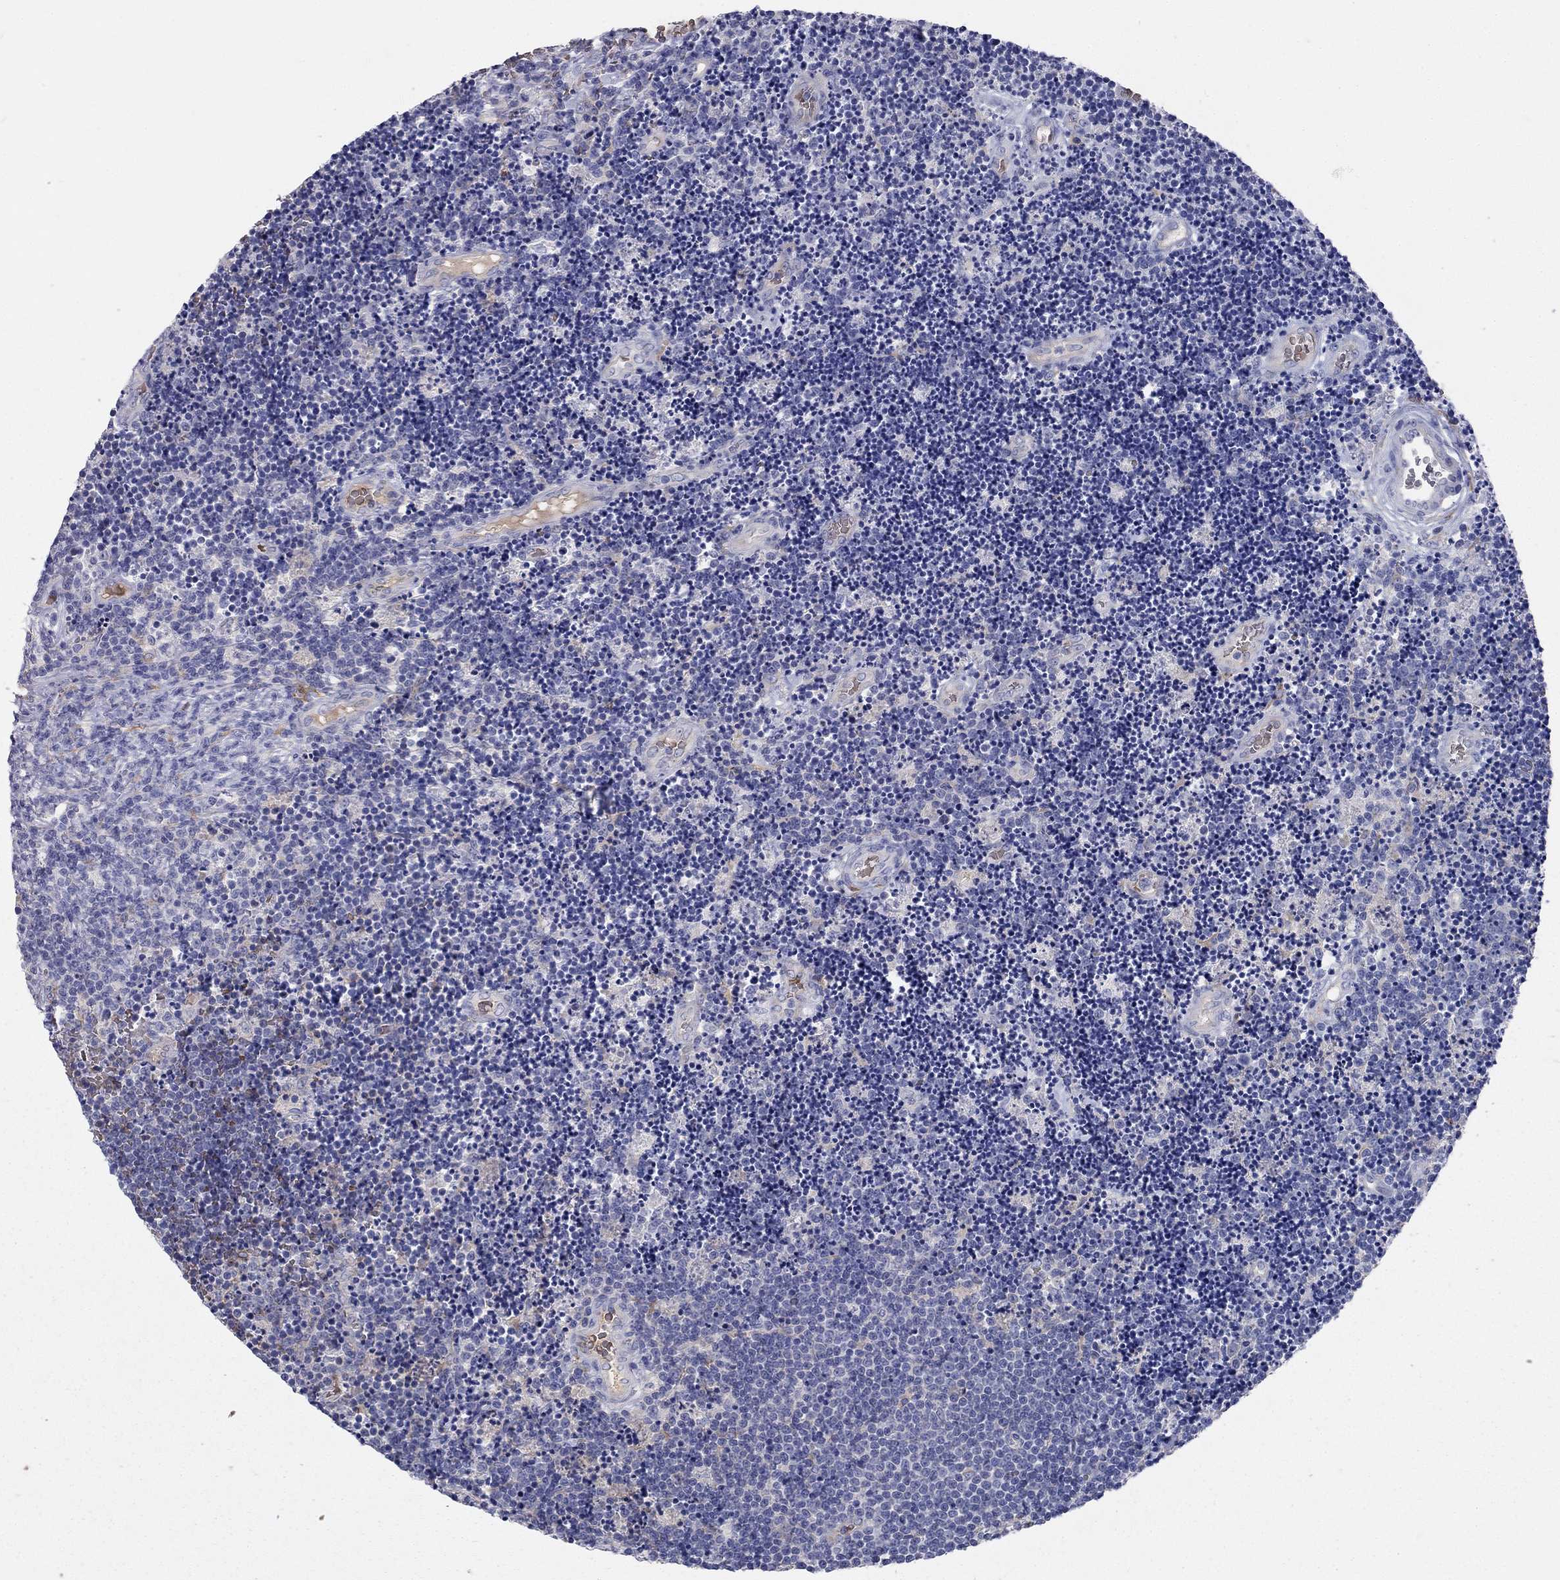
{"staining": {"intensity": "negative", "quantity": "none", "location": "none"}, "tissue": "lymphoma", "cell_type": "Tumor cells", "image_type": "cancer", "snomed": [{"axis": "morphology", "description": "Malignant lymphoma, non-Hodgkin's type, Low grade"}, {"axis": "topography", "description": "Brain"}], "caption": "Immunohistochemical staining of human malignant lymphoma, non-Hodgkin's type (low-grade) demonstrates no significant staining in tumor cells.", "gene": "RHD", "patient": {"sex": "female", "age": 66}}